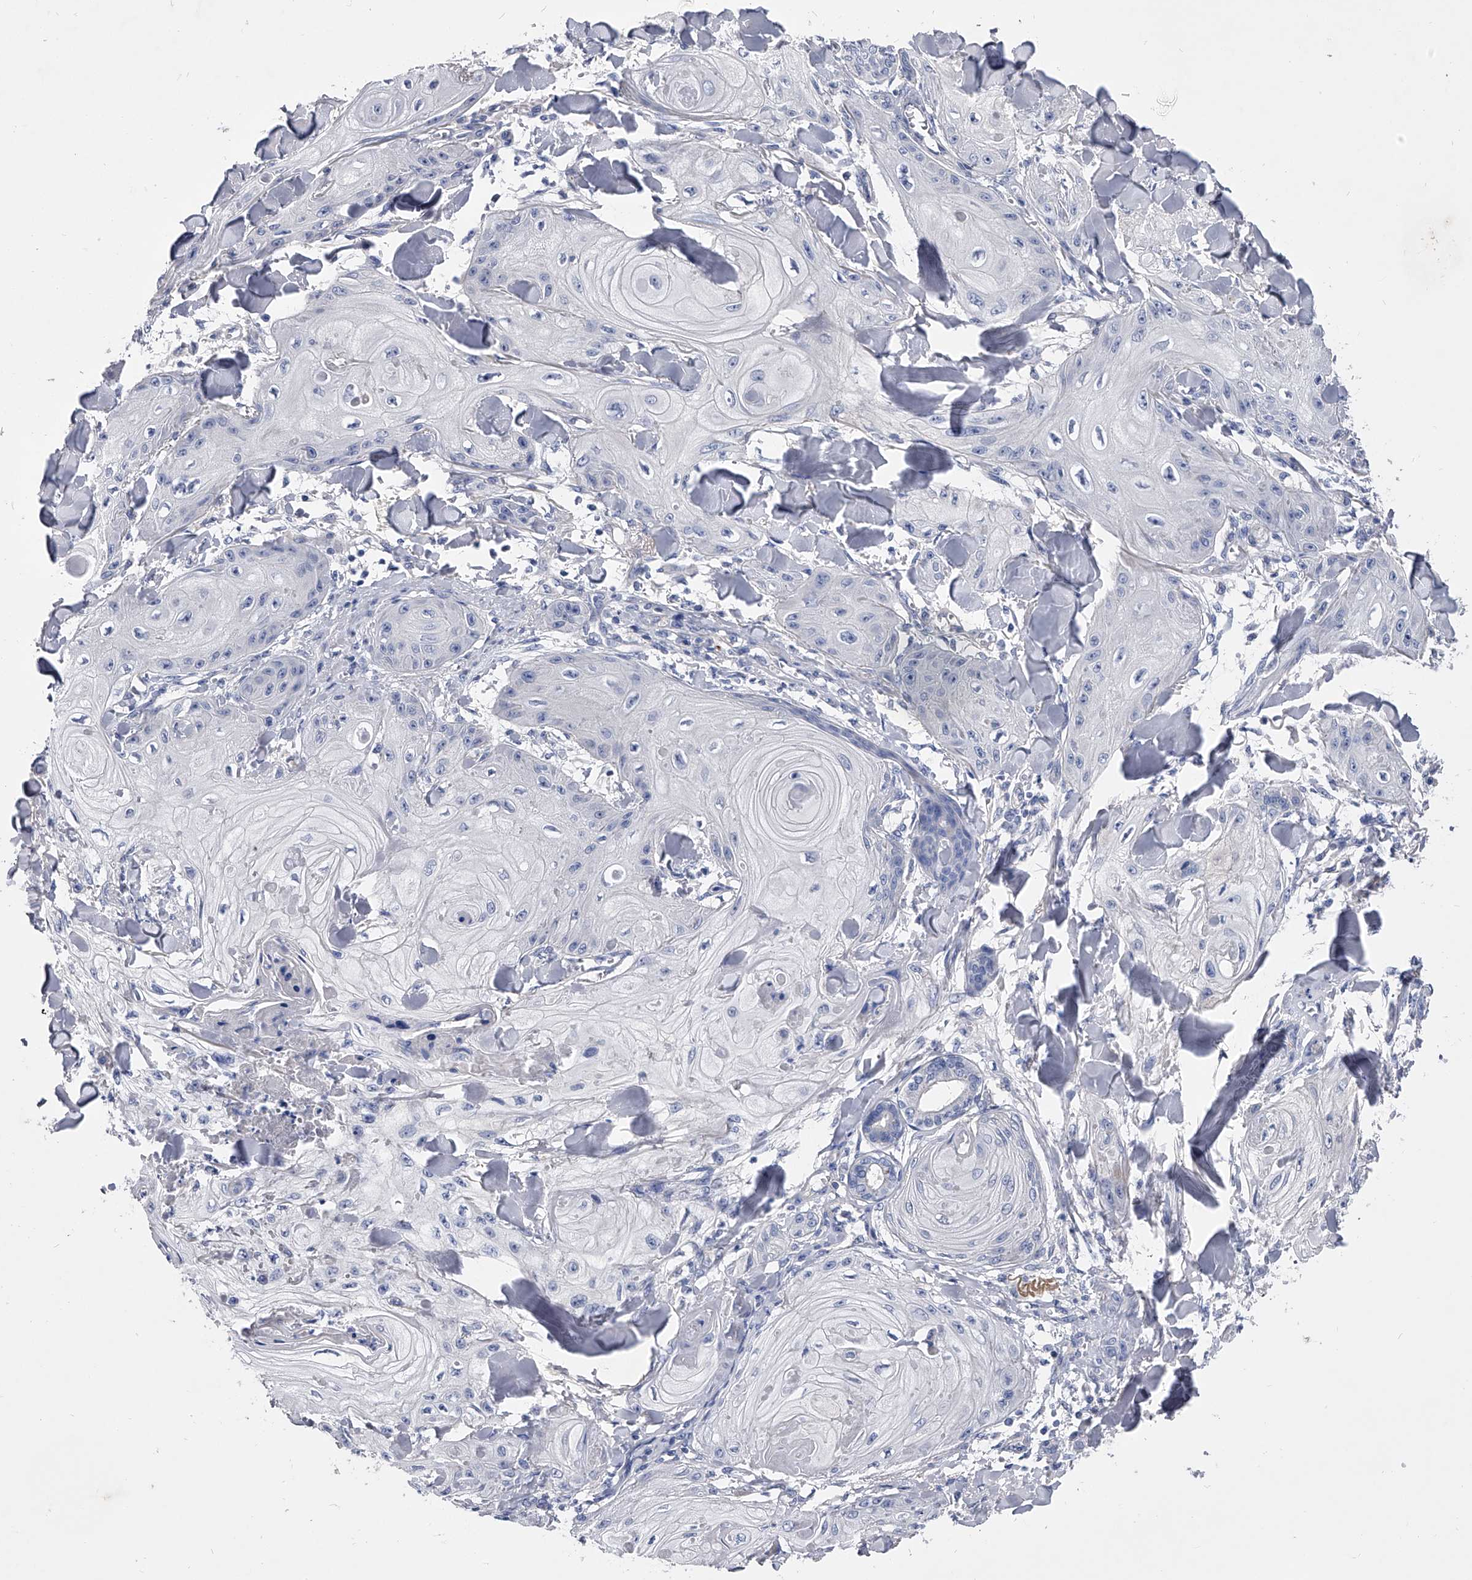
{"staining": {"intensity": "negative", "quantity": "none", "location": "none"}, "tissue": "skin cancer", "cell_type": "Tumor cells", "image_type": "cancer", "snomed": [{"axis": "morphology", "description": "Squamous cell carcinoma, NOS"}, {"axis": "topography", "description": "Skin"}], "caption": "Tumor cells show no significant staining in skin cancer.", "gene": "EFCAB7", "patient": {"sex": "male", "age": 74}}